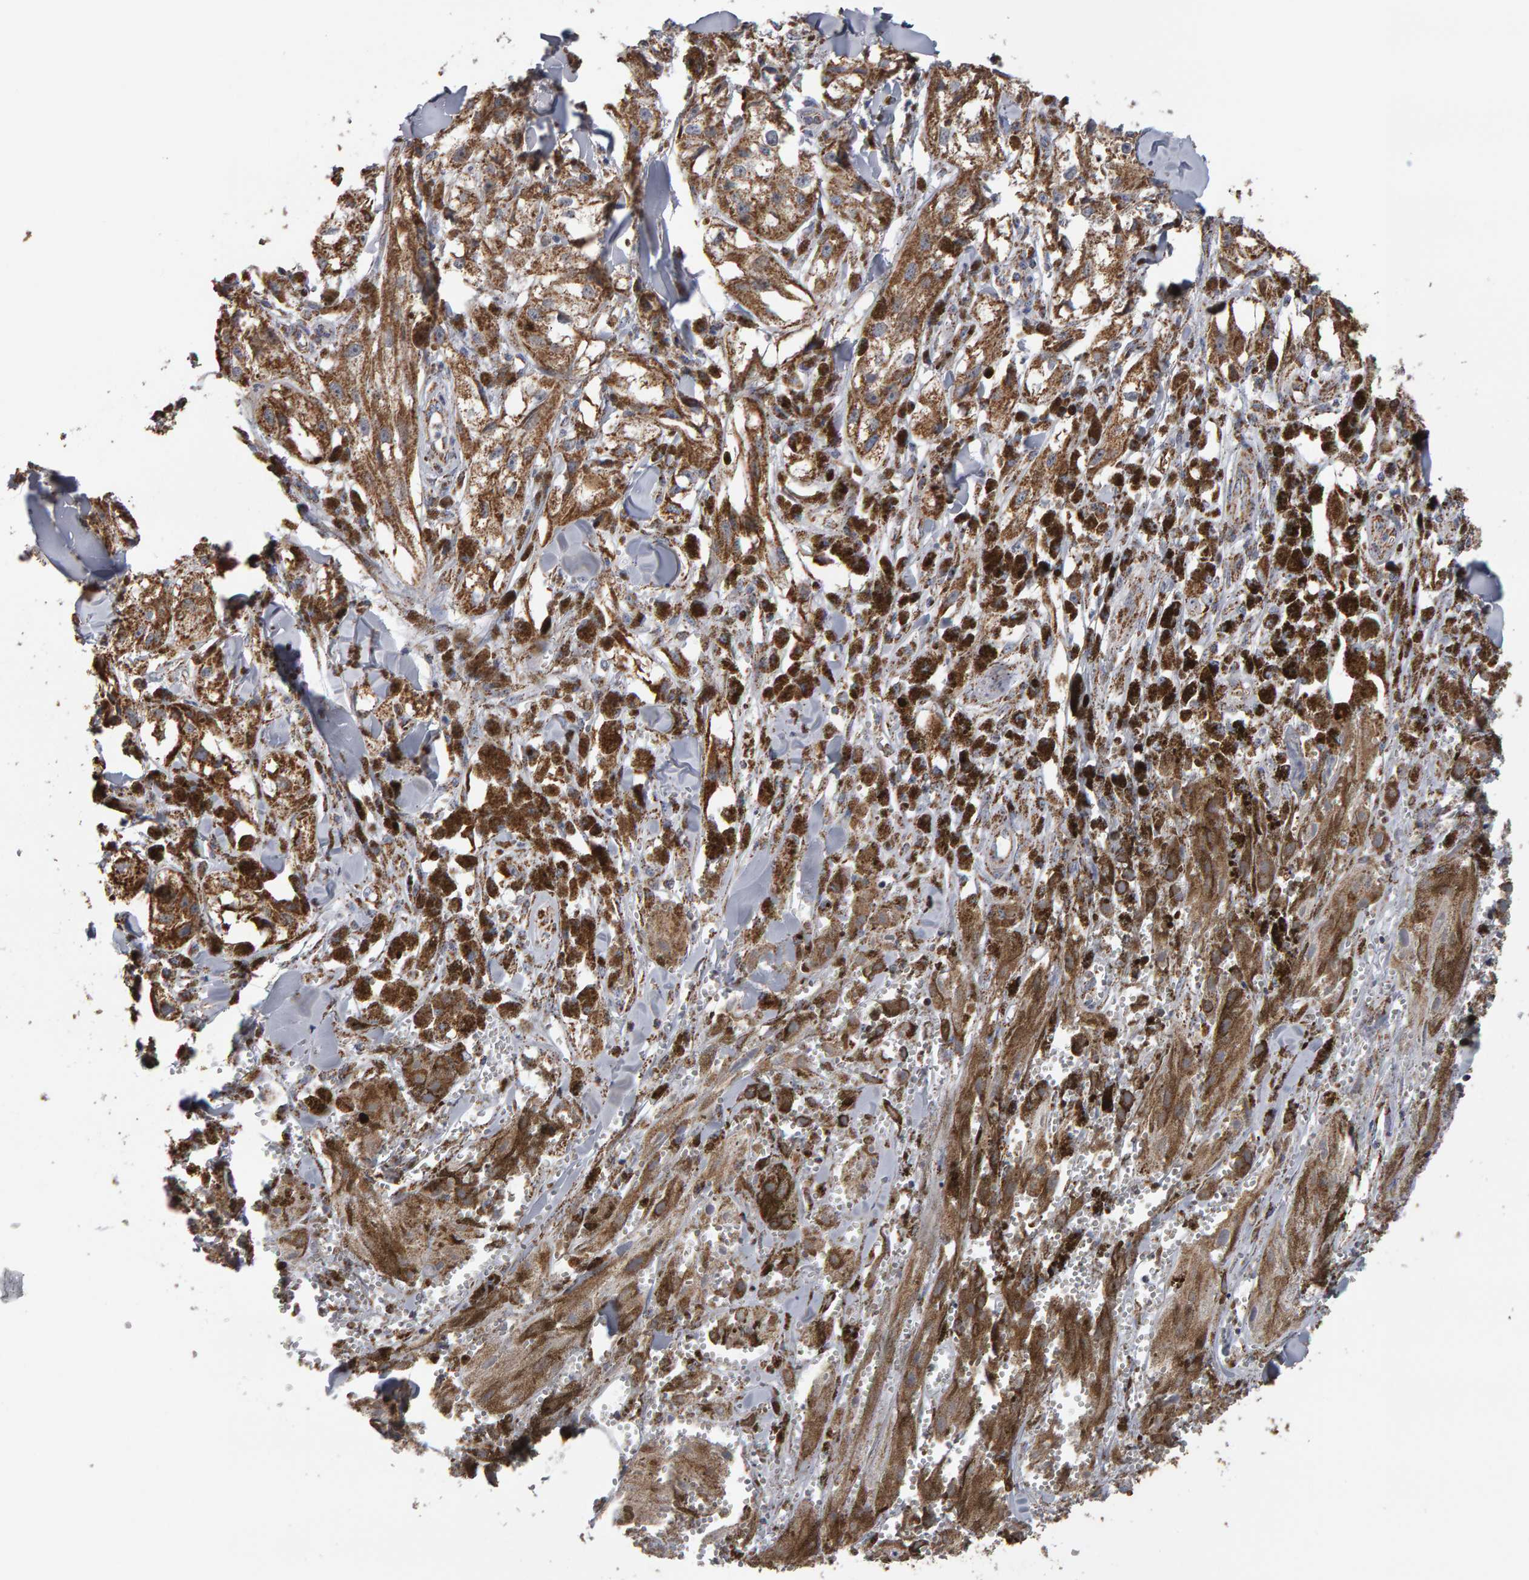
{"staining": {"intensity": "moderate", "quantity": ">75%", "location": "cytoplasmic/membranous"}, "tissue": "melanoma", "cell_type": "Tumor cells", "image_type": "cancer", "snomed": [{"axis": "morphology", "description": "Malignant melanoma, NOS"}, {"axis": "topography", "description": "Skin"}], "caption": "Moderate cytoplasmic/membranous staining for a protein is appreciated in about >75% of tumor cells of melanoma using immunohistochemistry (IHC).", "gene": "TOM1L1", "patient": {"sex": "male", "age": 88}}